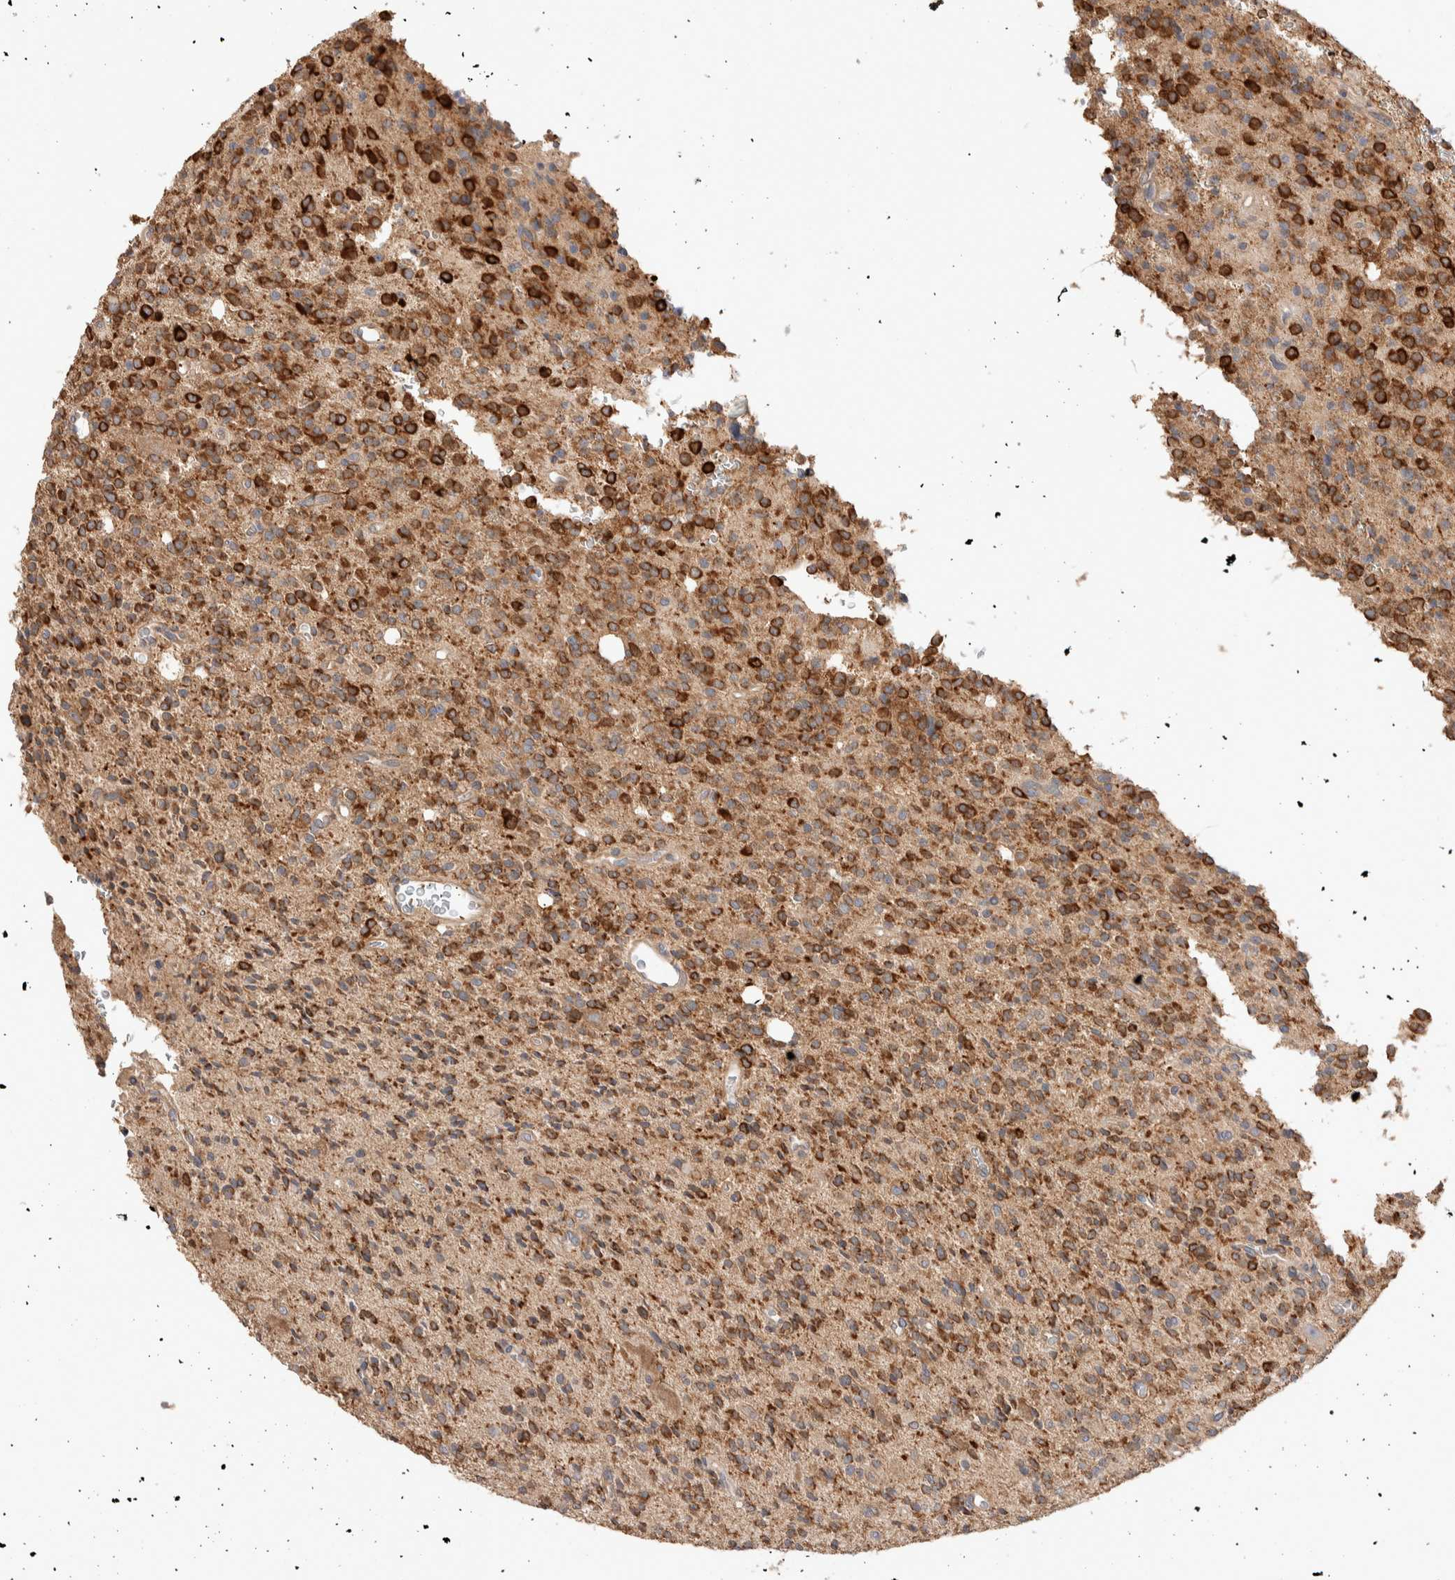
{"staining": {"intensity": "strong", "quantity": ">75%", "location": "cytoplasmic/membranous"}, "tissue": "glioma", "cell_type": "Tumor cells", "image_type": "cancer", "snomed": [{"axis": "morphology", "description": "Glioma, malignant, High grade"}, {"axis": "topography", "description": "Brain"}], "caption": "Strong cytoplasmic/membranous staining is appreciated in approximately >75% of tumor cells in high-grade glioma (malignant).", "gene": "DEPTOR", "patient": {"sex": "male", "age": 34}}